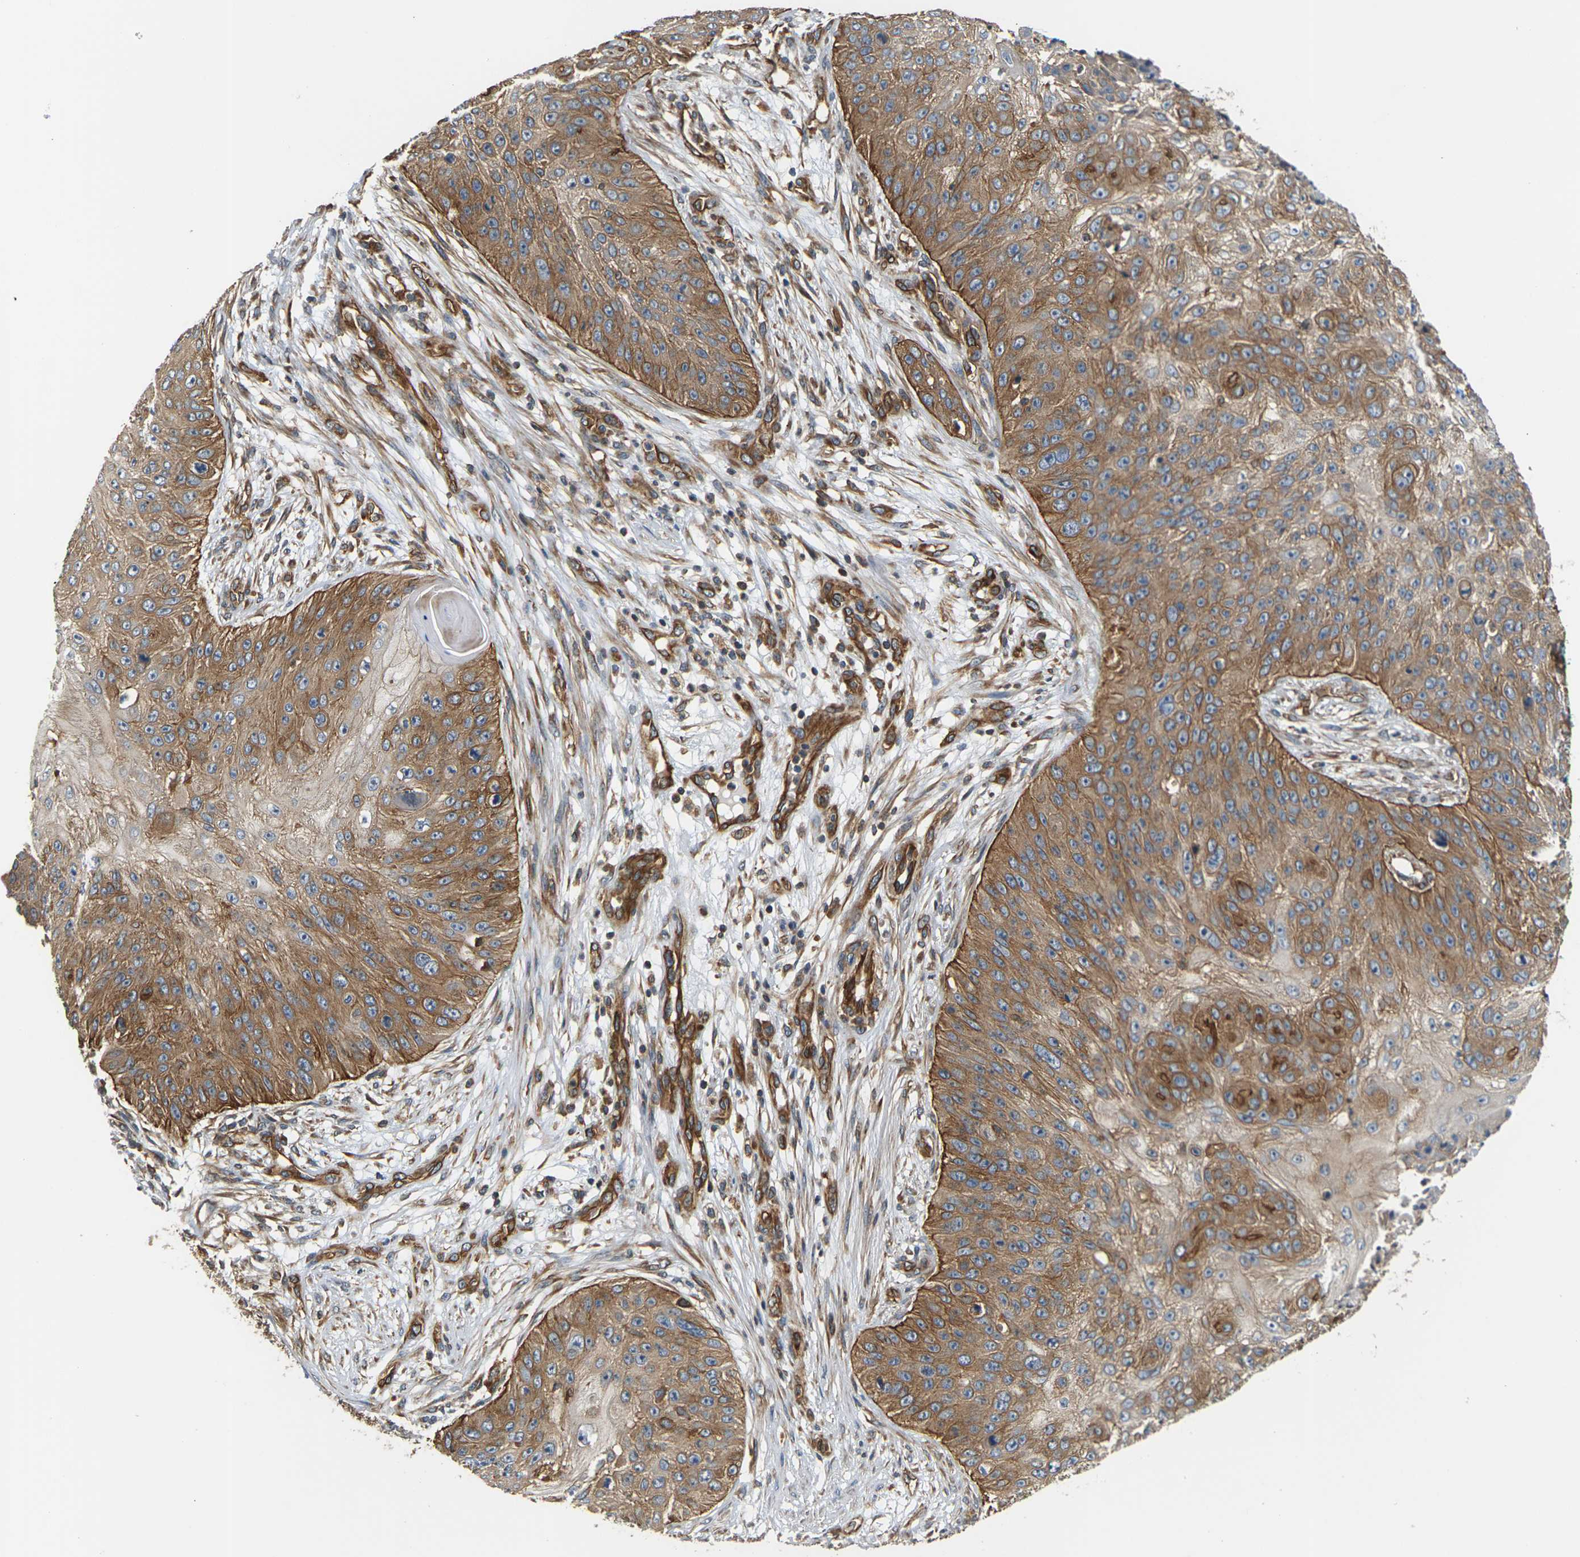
{"staining": {"intensity": "moderate", "quantity": ">75%", "location": "cytoplasmic/membranous"}, "tissue": "skin cancer", "cell_type": "Tumor cells", "image_type": "cancer", "snomed": [{"axis": "morphology", "description": "Squamous cell carcinoma, NOS"}, {"axis": "topography", "description": "Skin"}], "caption": "Immunohistochemical staining of skin cancer shows medium levels of moderate cytoplasmic/membranous protein positivity in approximately >75% of tumor cells.", "gene": "PCDHB4", "patient": {"sex": "female", "age": 80}}